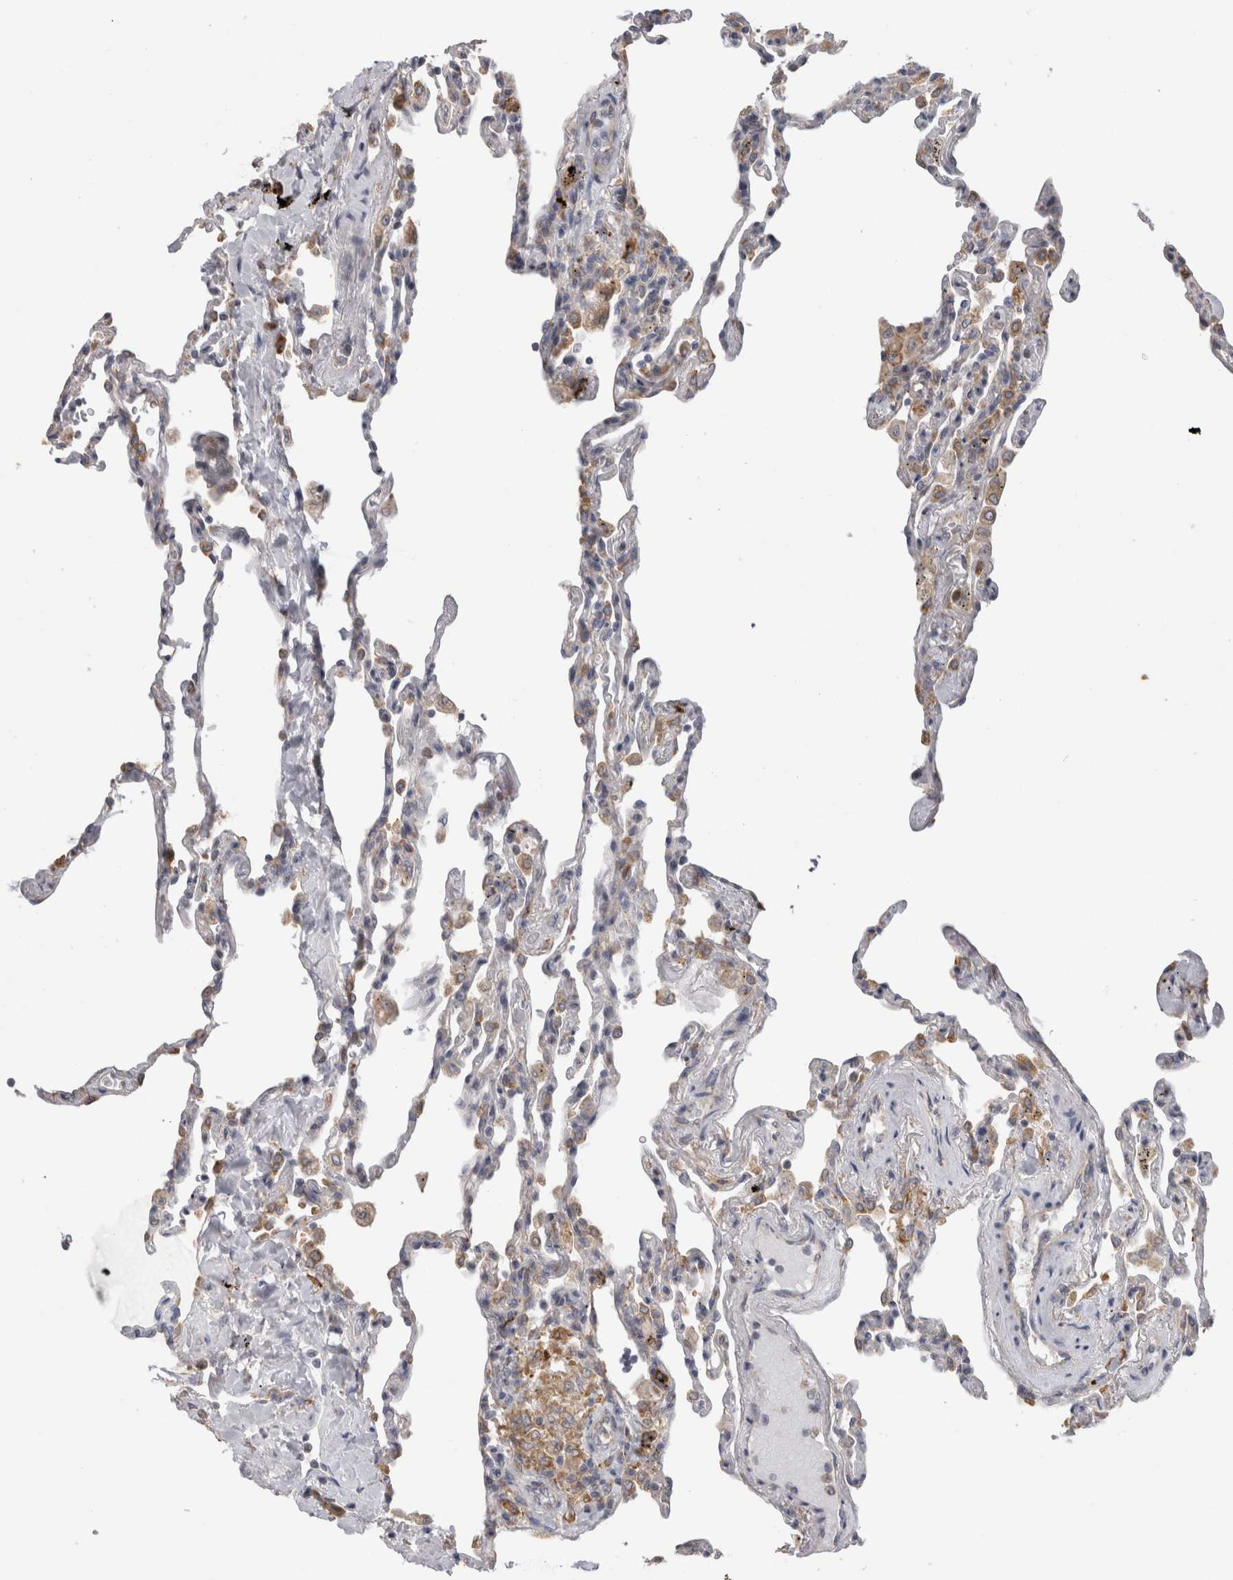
{"staining": {"intensity": "moderate", "quantity": "<25%", "location": "cytoplasmic/membranous"}, "tissue": "lung", "cell_type": "Alveolar cells", "image_type": "normal", "snomed": [{"axis": "morphology", "description": "Normal tissue, NOS"}, {"axis": "topography", "description": "Lung"}], "caption": "This histopathology image reveals IHC staining of normal human lung, with low moderate cytoplasmic/membranous expression in about <25% of alveolar cells.", "gene": "ZNF341", "patient": {"sex": "male", "age": 59}}